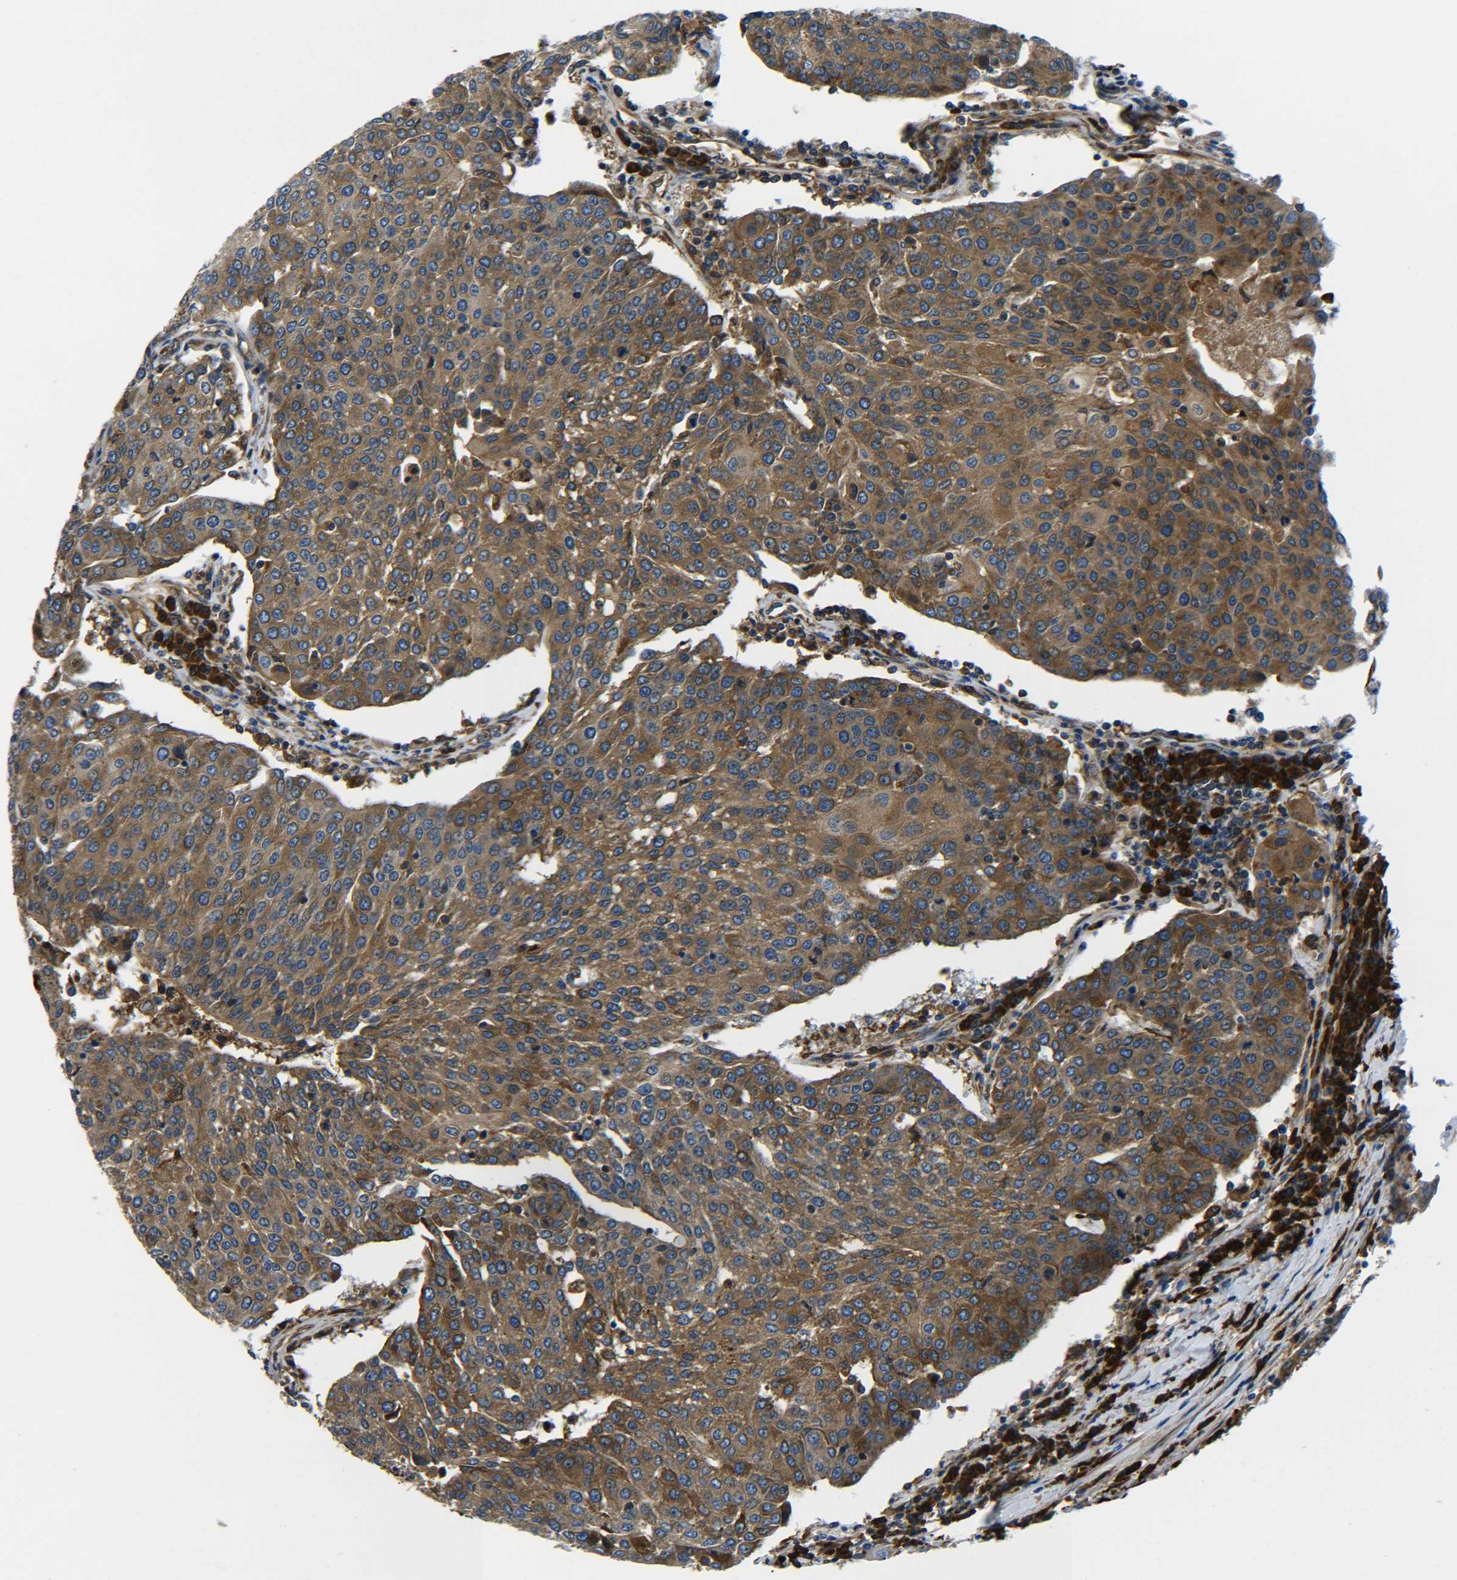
{"staining": {"intensity": "moderate", "quantity": ">75%", "location": "cytoplasmic/membranous"}, "tissue": "urothelial cancer", "cell_type": "Tumor cells", "image_type": "cancer", "snomed": [{"axis": "morphology", "description": "Urothelial carcinoma, High grade"}, {"axis": "topography", "description": "Urinary bladder"}], "caption": "There is medium levels of moderate cytoplasmic/membranous staining in tumor cells of urothelial cancer, as demonstrated by immunohistochemical staining (brown color).", "gene": "PREB", "patient": {"sex": "female", "age": 85}}